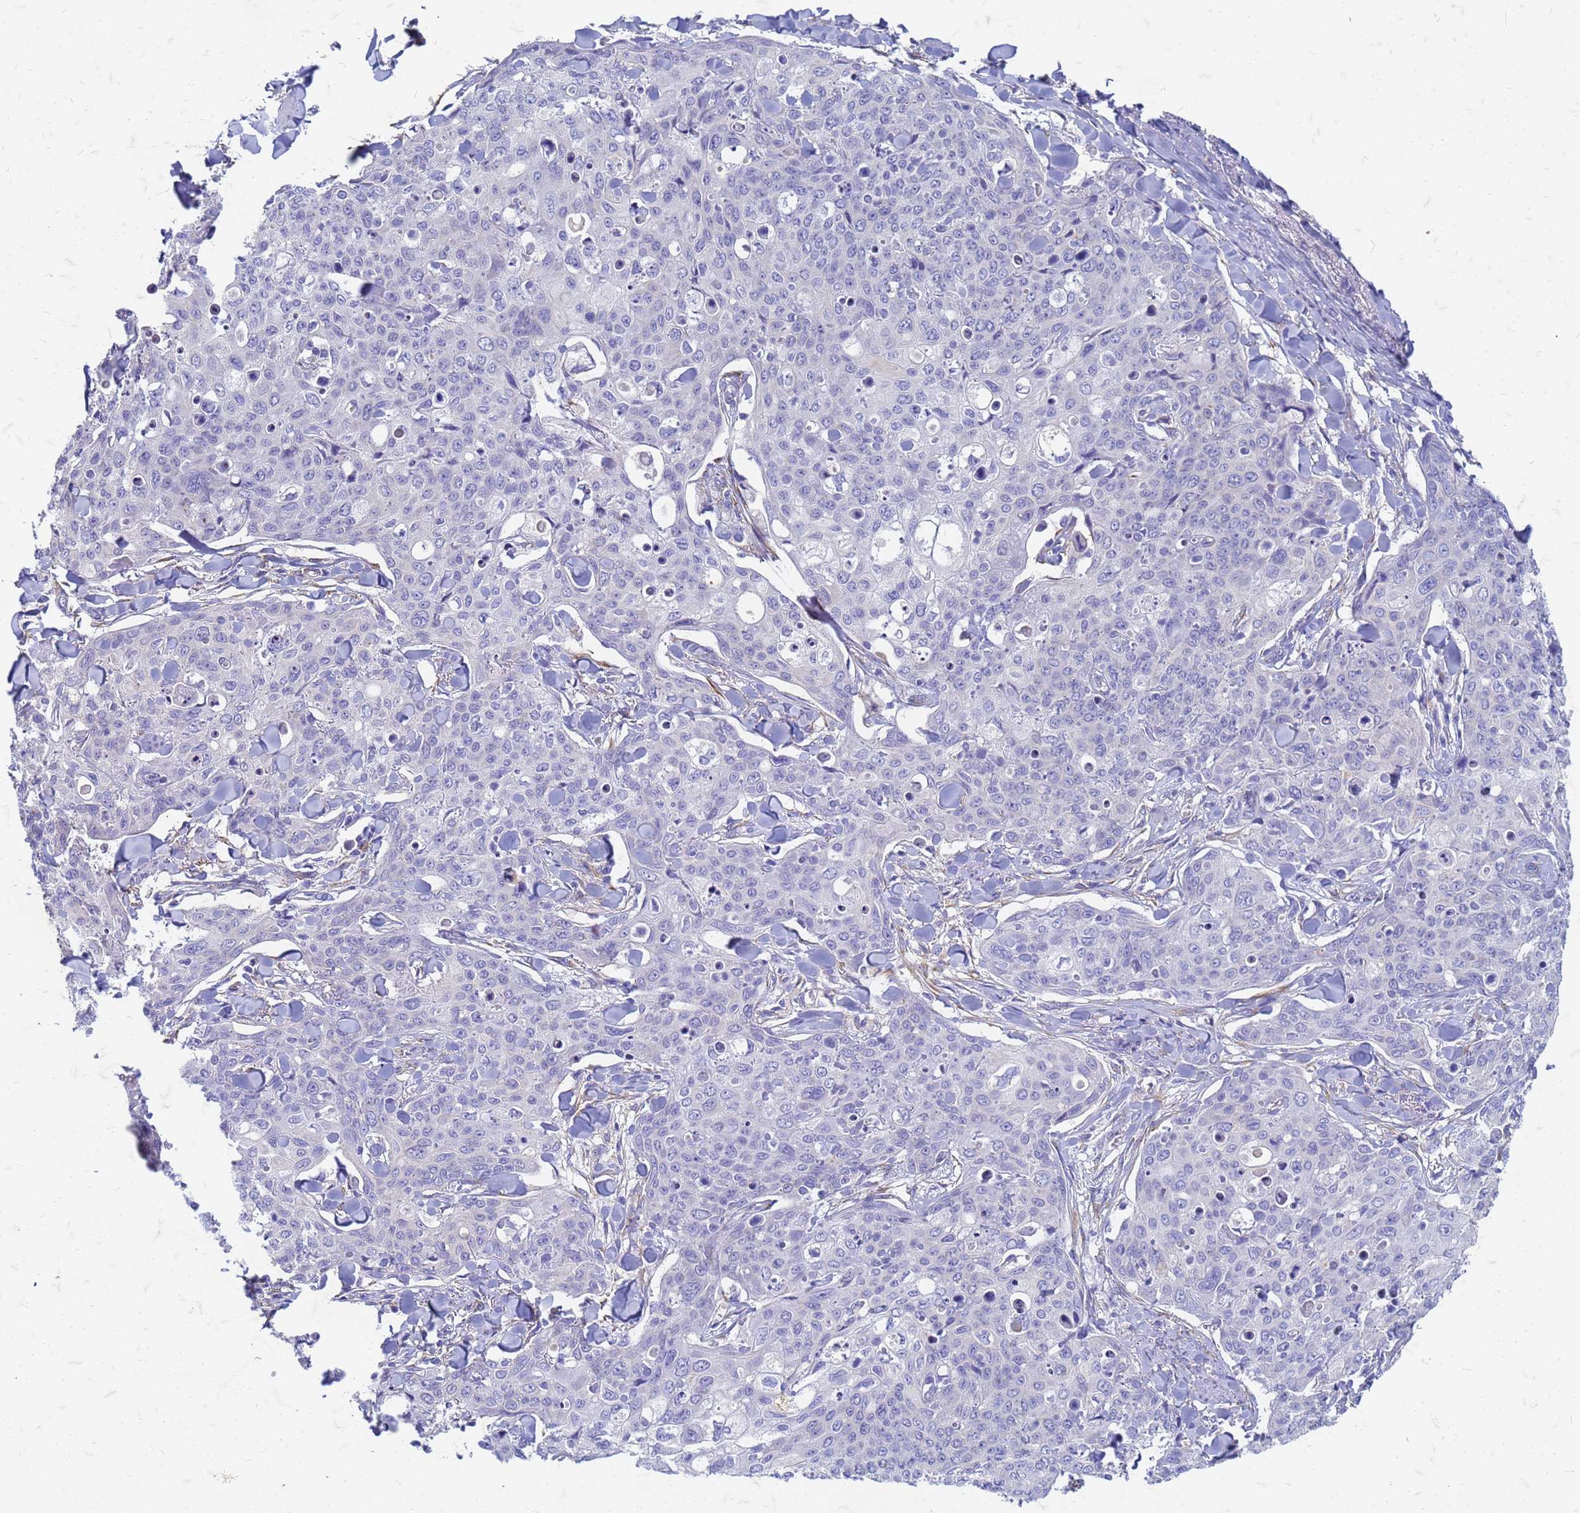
{"staining": {"intensity": "negative", "quantity": "none", "location": "none"}, "tissue": "skin cancer", "cell_type": "Tumor cells", "image_type": "cancer", "snomed": [{"axis": "morphology", "description": "Squamous cell carcinoma, NOS"}, {"axis": "topography", "description": "Skin"}, {"axis": "topography", "description": "Vulva"}], "caption": "Photomicrograph shows no significant protein staining in tumor cells of skin cancer (squamous cell carcinoma).", "gene": "TRIM64B", "patient": {"sex": "female", "age": 85}}